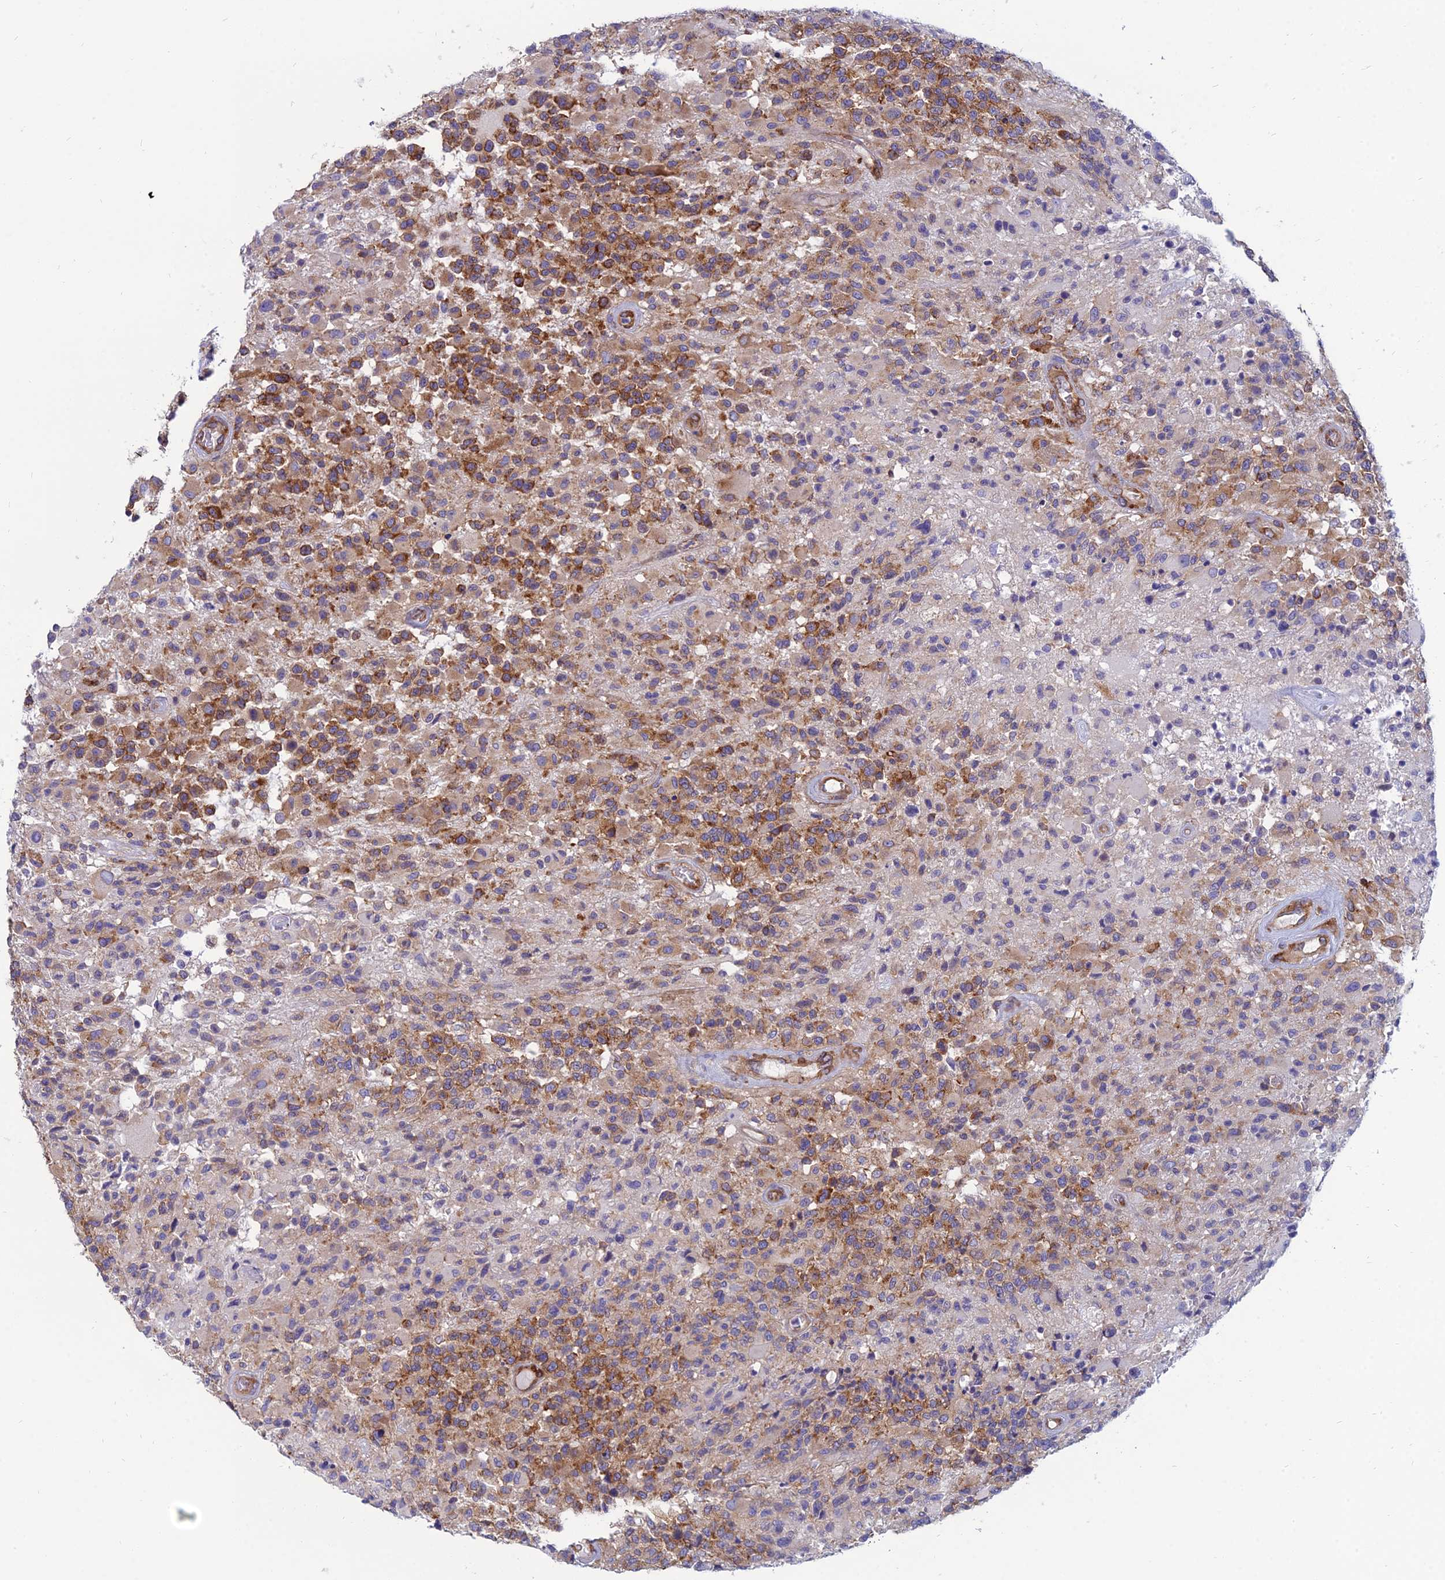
{"staining": {"intensity": "strong", "quantity": ">75%", "location": "cytoplasmic/membranous"}, "tissue": "glioma", "cell_type": "Tumor cells", "image_type": "cancer", "snomed": [{"axis": "morphology", "description": "Glioma, malignant, High grade"}, {"axis": "morphology", "description": "Glioblastoma, NOS"}, {"axis": "topography", "description": "Brain"}], "caption": "A brown stain shows strong cytoplasmic/membranous expression of a protein in human malignant high-grade glioma tumor cells.", "gene": "TXLNA", "patient": {"sex": "male", "age": 60}}